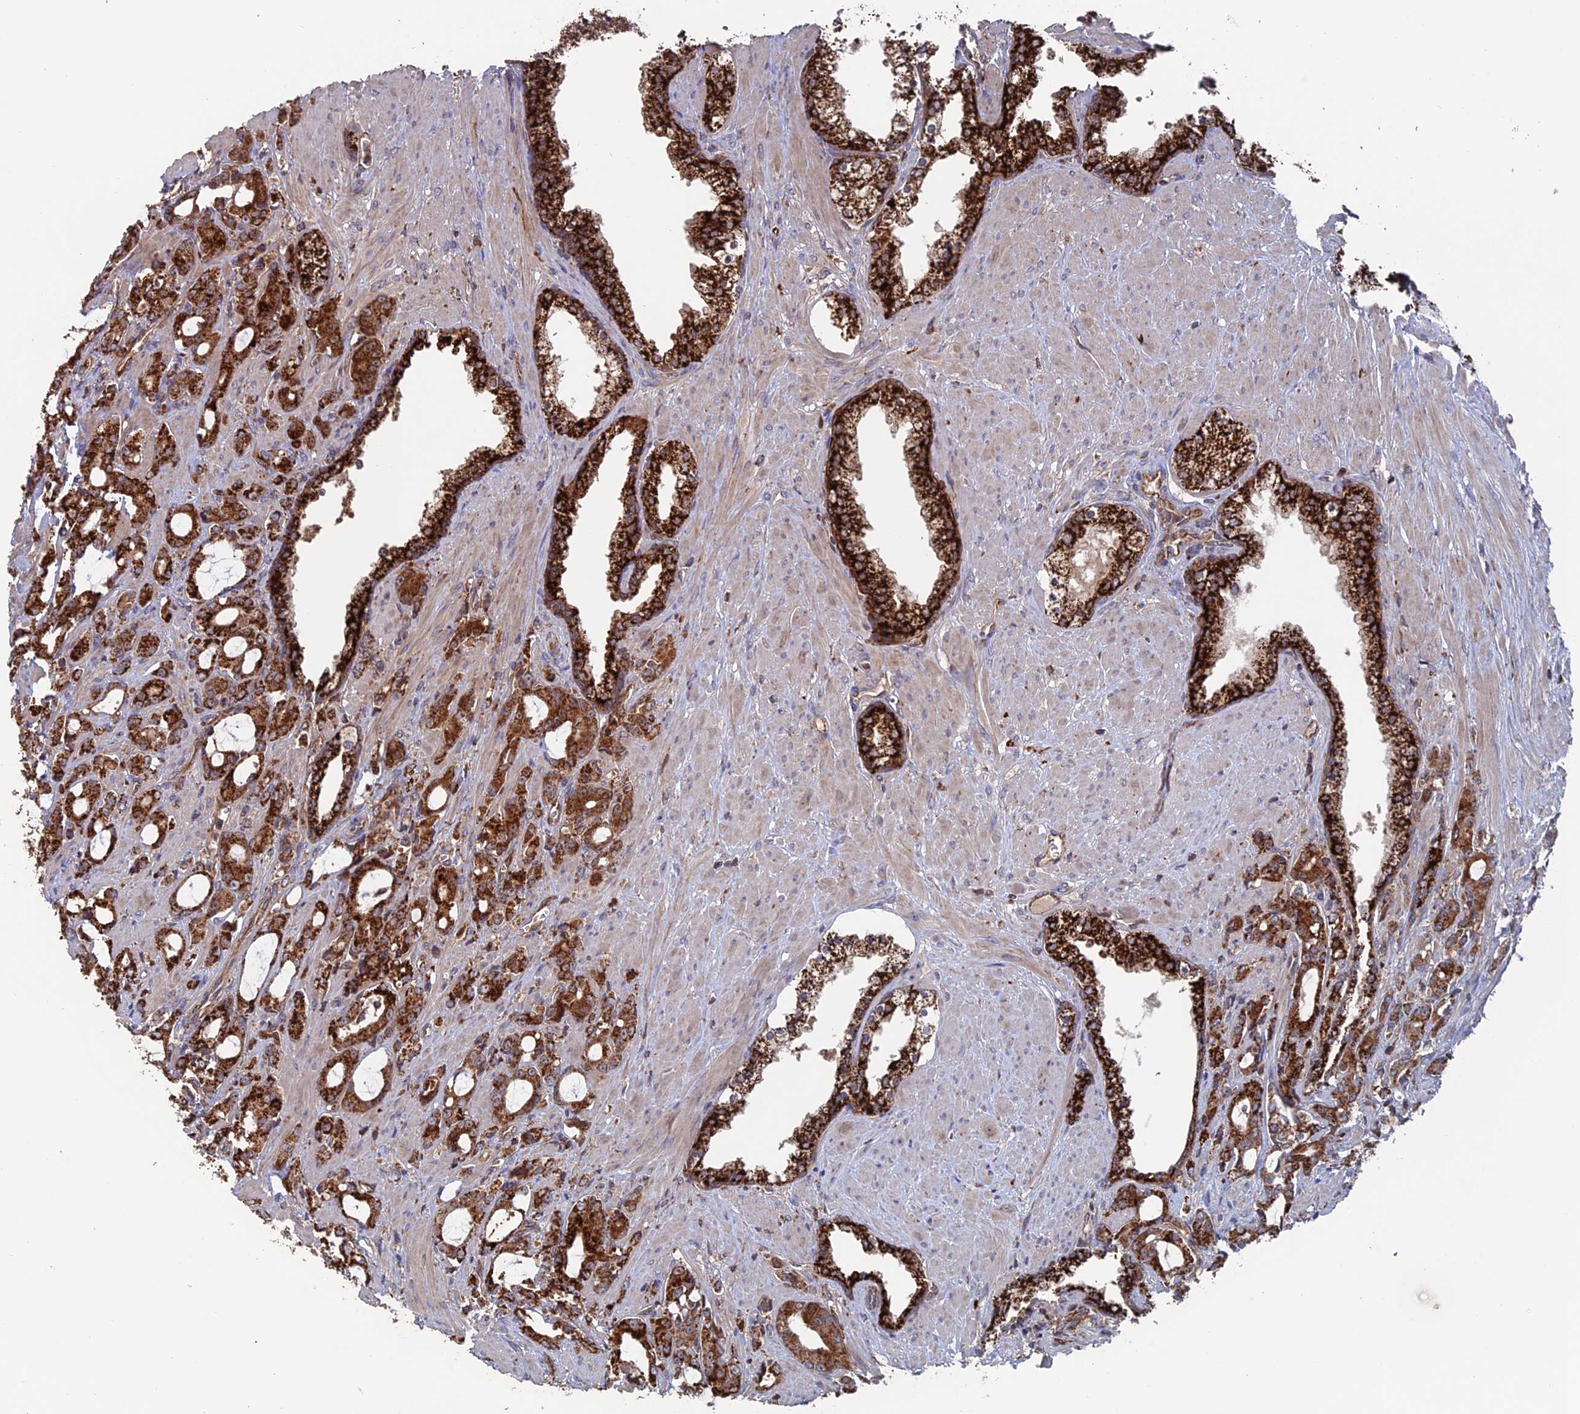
{"staining": {"intensity": "strong", "quantity": ">75%", "location": "cytoplasmic/membranous"}, "tissue": "prostate cancer", "cell_type": "Tumor cells", "image_type": "cancer", "snomed": [{"axis": "morphology", "description": "Adenocarcinoma, High grade"}, {"axis": "topography", "description": "Prostate"}], "caption": "Immunohistochemical staining of prostate cancer (high-grade adenocarcinoma) shows strong cytoplasmic/membranous protein positivity in about >75% of tumor cells.", "gene": "DTYMK", "patient": {"sex": "male", "age": 72}}